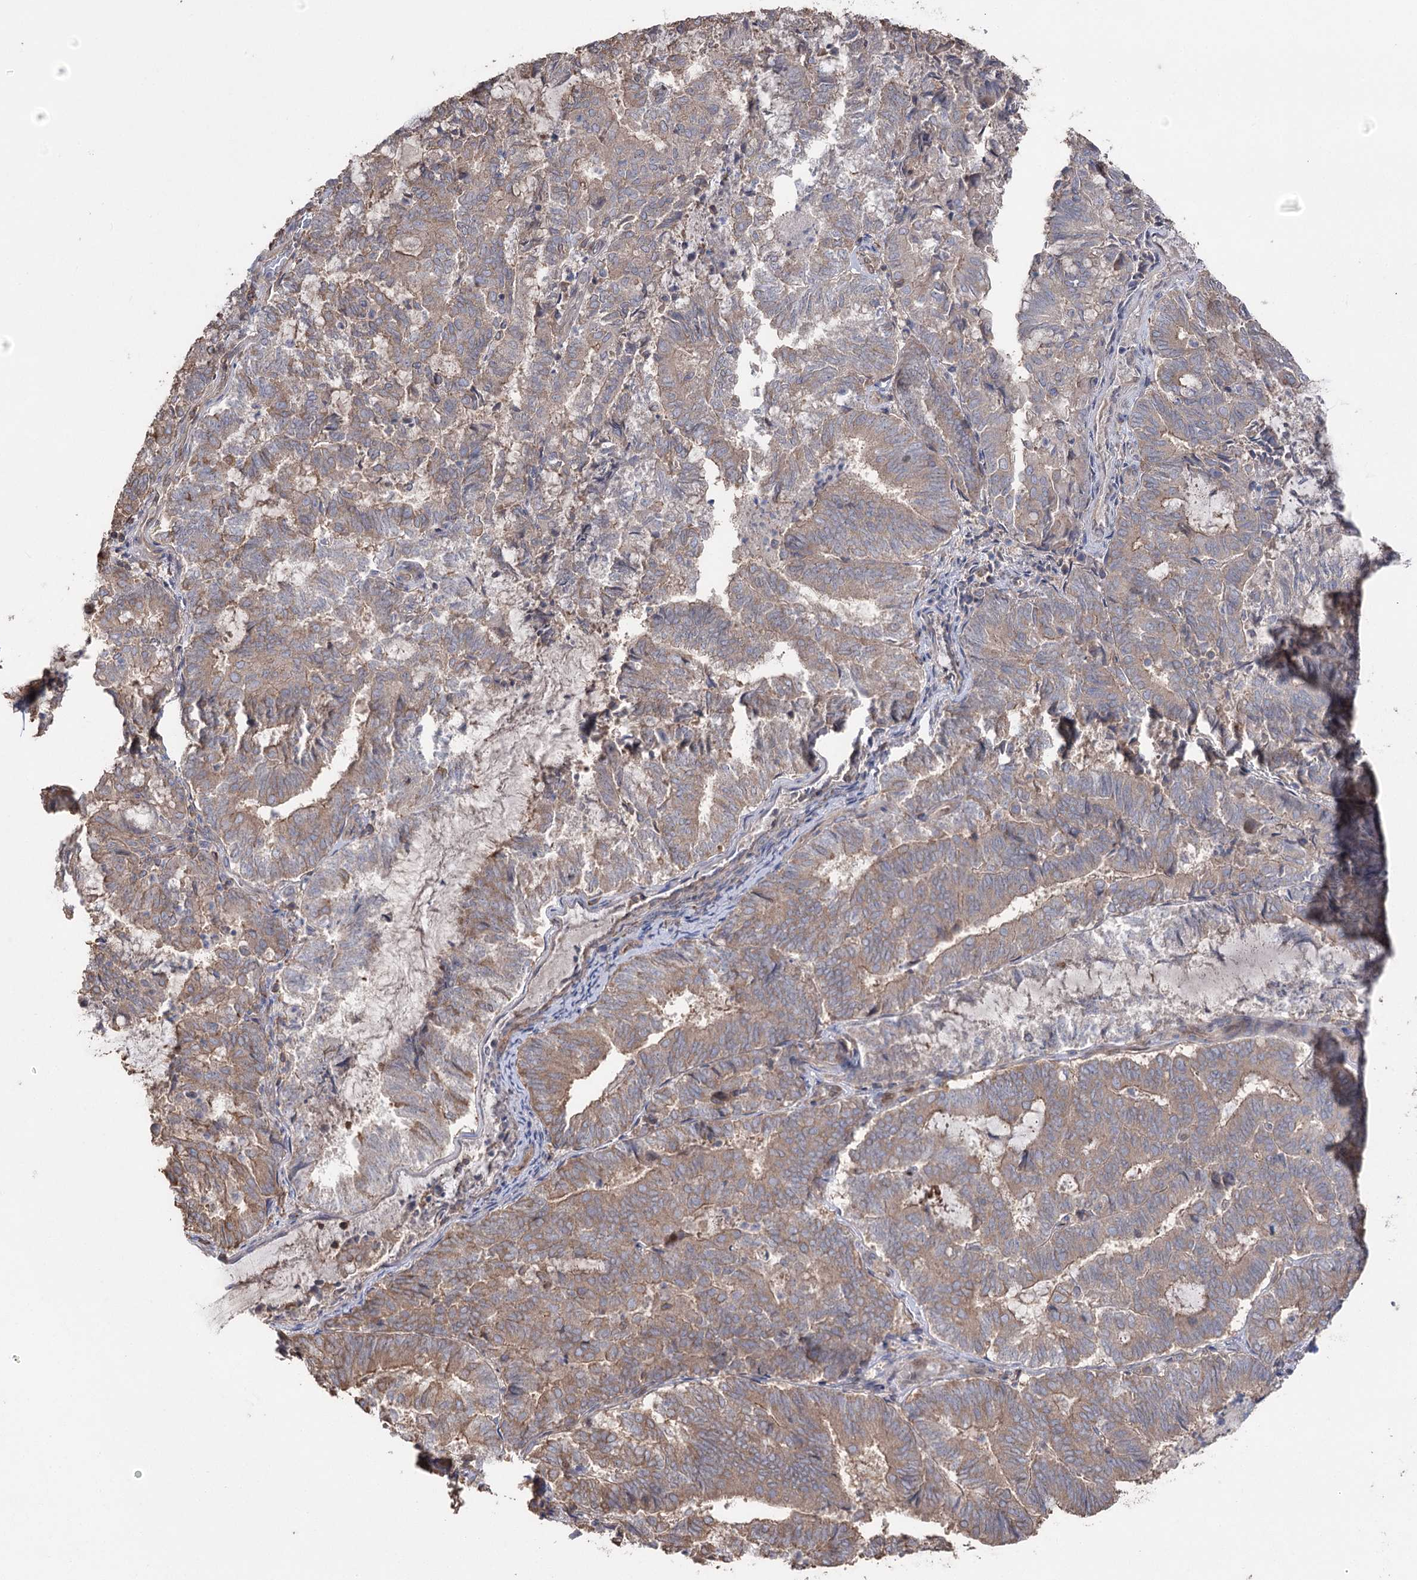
{"staining": {"intensity": "weak", "quantity": ">75%", "location": "cytoplasmic/membranous"}, "tissue": "endometrial cancer", "cell_type": "Tumor cells", "image_type": "cancer", "snomed": [{"axis": "morphology", "description": "Adenocarcinoma, NOS"}, {"axis": "topography", "description": "Endometrium"}], "caption": "Immunohistochemical staining of endometrial adenocarcinoma reveals weak cytoplasmic/membranous protein positivity in about >75% of tumor cells.", "gene": "FAM13B", "patient": {"sex": "female", "age": 80}}